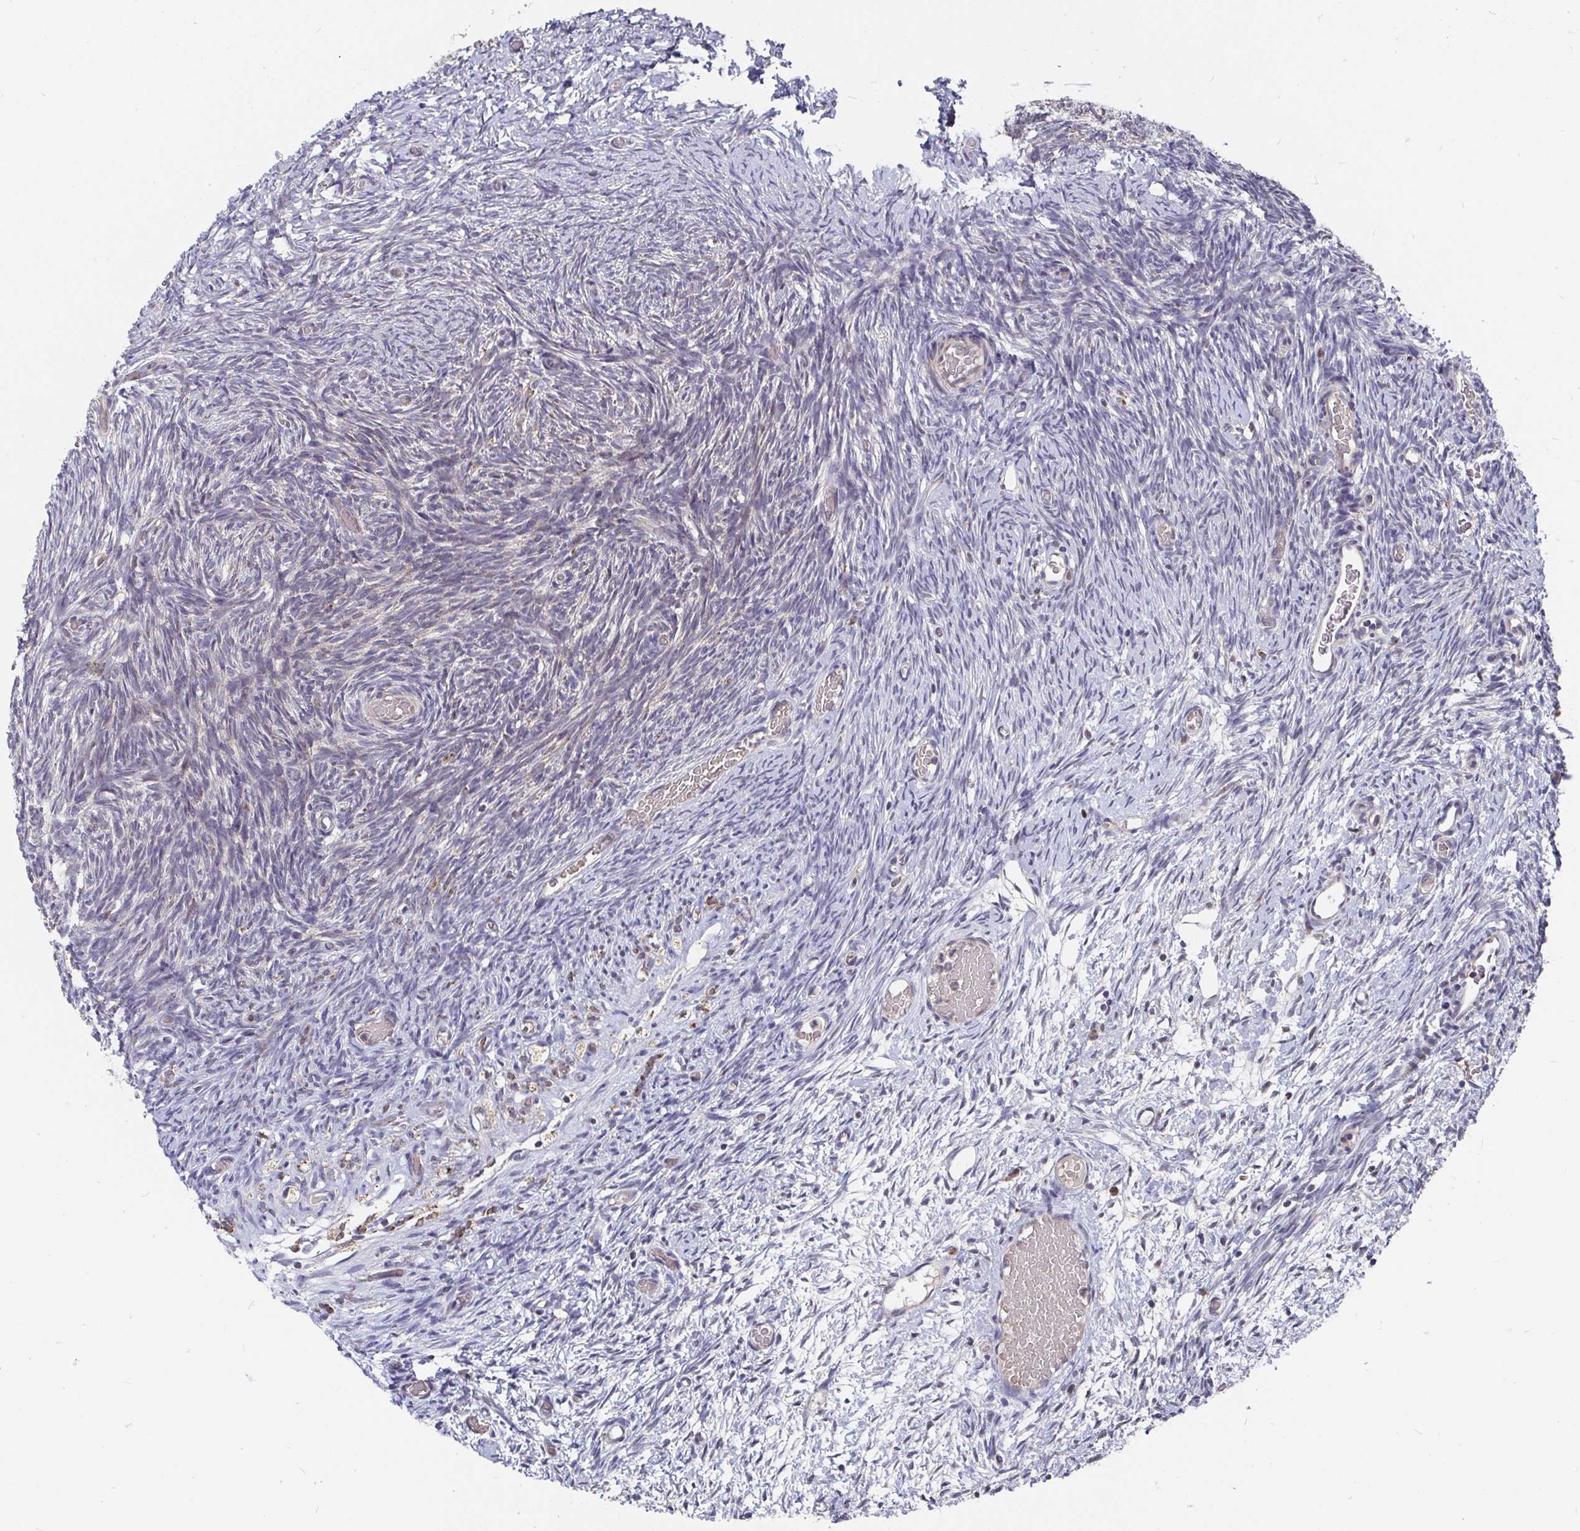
{"staining": {"intensity": "strong", "quantity": ">75%", "location": "cytoplasmic/membranous"}, "tissue": "ovary", "cell_type": "Follicle cells", "image_type": "normal", "snomed": [{"axis": "morphology", "description": "Normal tissue, NOS"}, {"axis": "topography", "description": "Ovary"}], "caption": "A high amount of strong cytoplasmic/membranous expression is identified in approximately >75% of follicle cells in benign ovary. (IHC, brightfield microscopy, high magnification).", "gene": "PDF", "patient": {"sex": "female", "age": 39}}